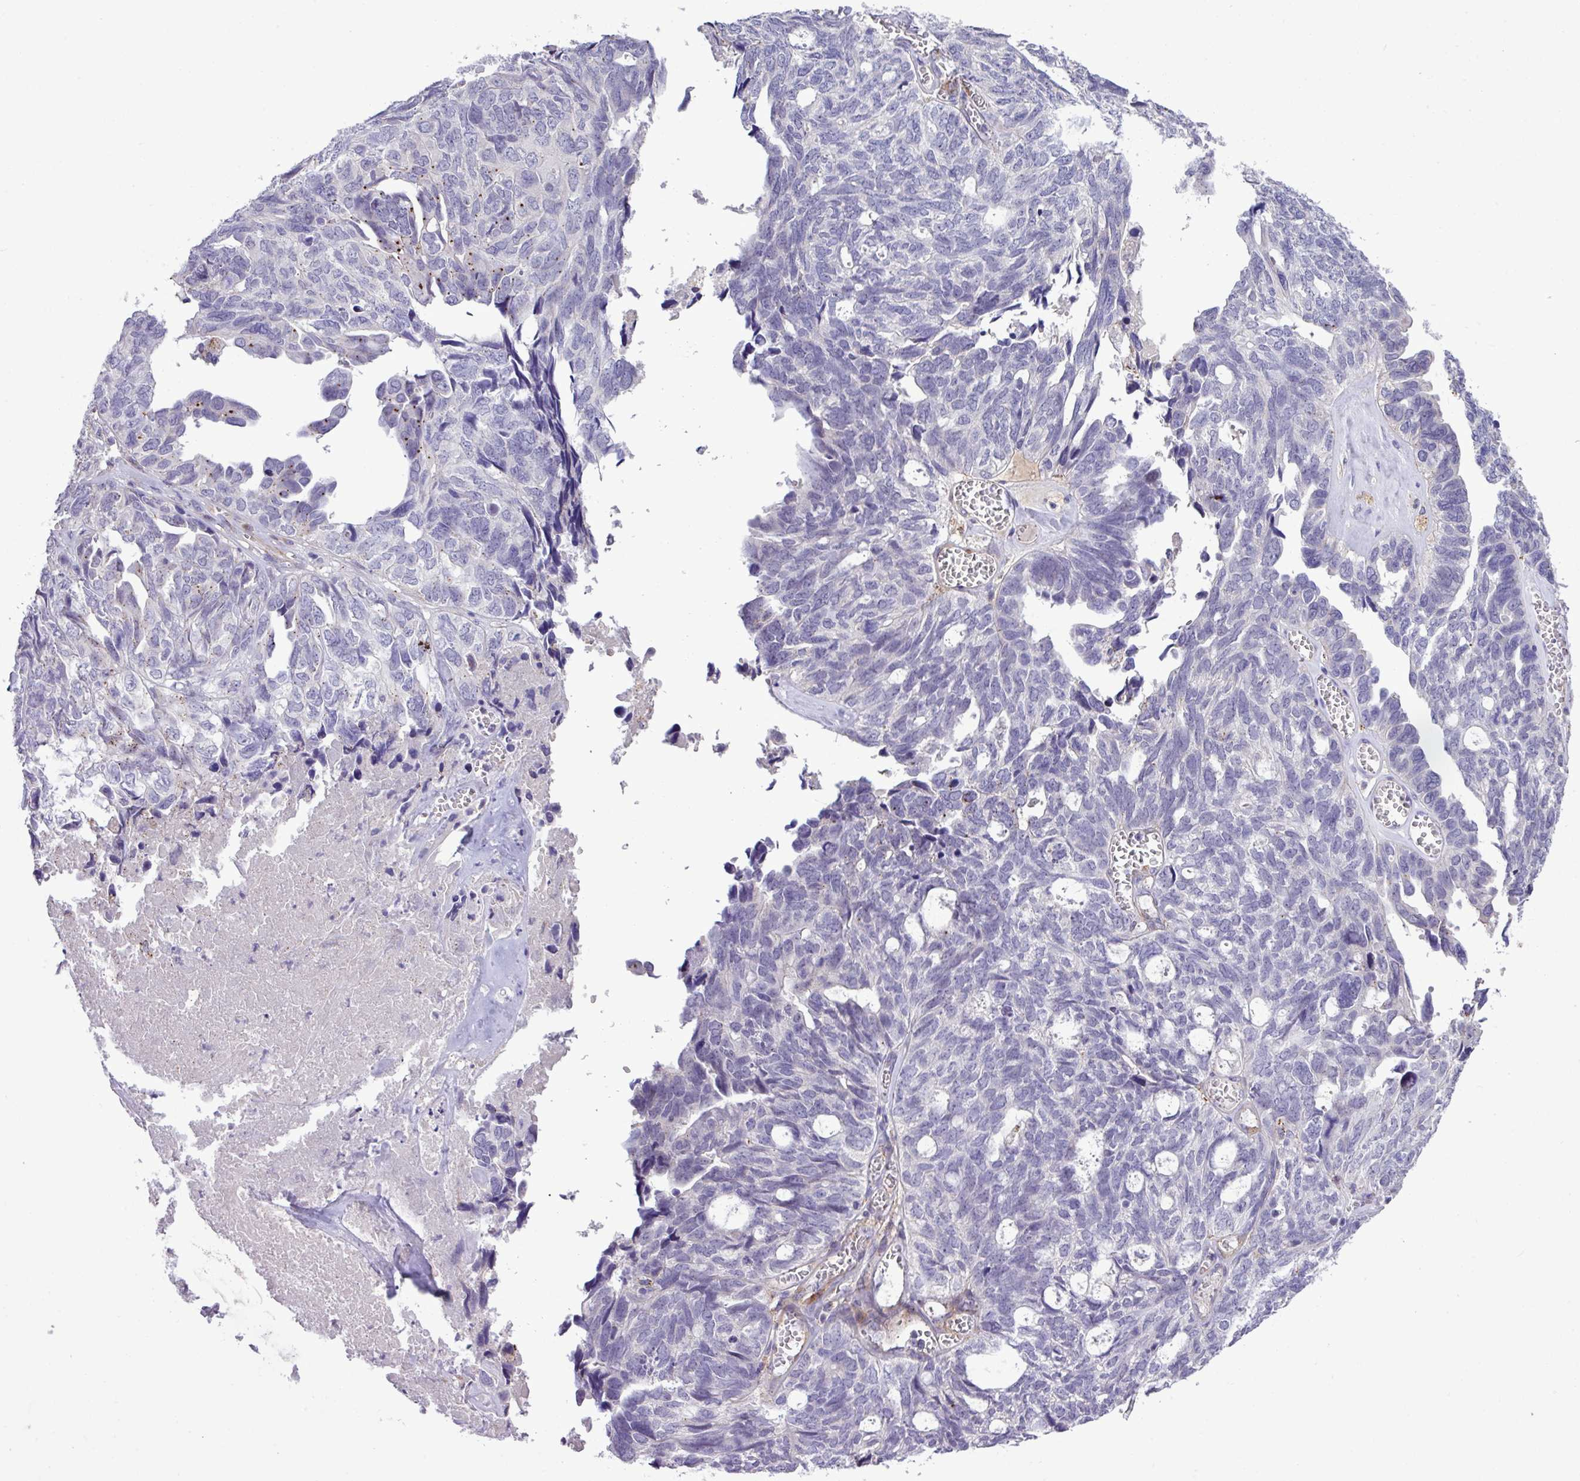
{"staining": {"intensity": "negative", "quantity": "none", "location": "none"}, "tissue": "ovarian cancer", "cell_type": "Tumor cells", "image_type": "cancer", "snomed": [{"axis": "morphology", "description": "Cystadenocarcinoma, serous, NOS"}, {"axis": "topography", "description": "Ovary"}], "caption": "Immunohistochemical staining of human ovarian cancer (serous cystadenocarcinoma) reveals no significant staining in tumor cells.", "gene": "CD248", "patient": {"sex": "female", "age": 79}}